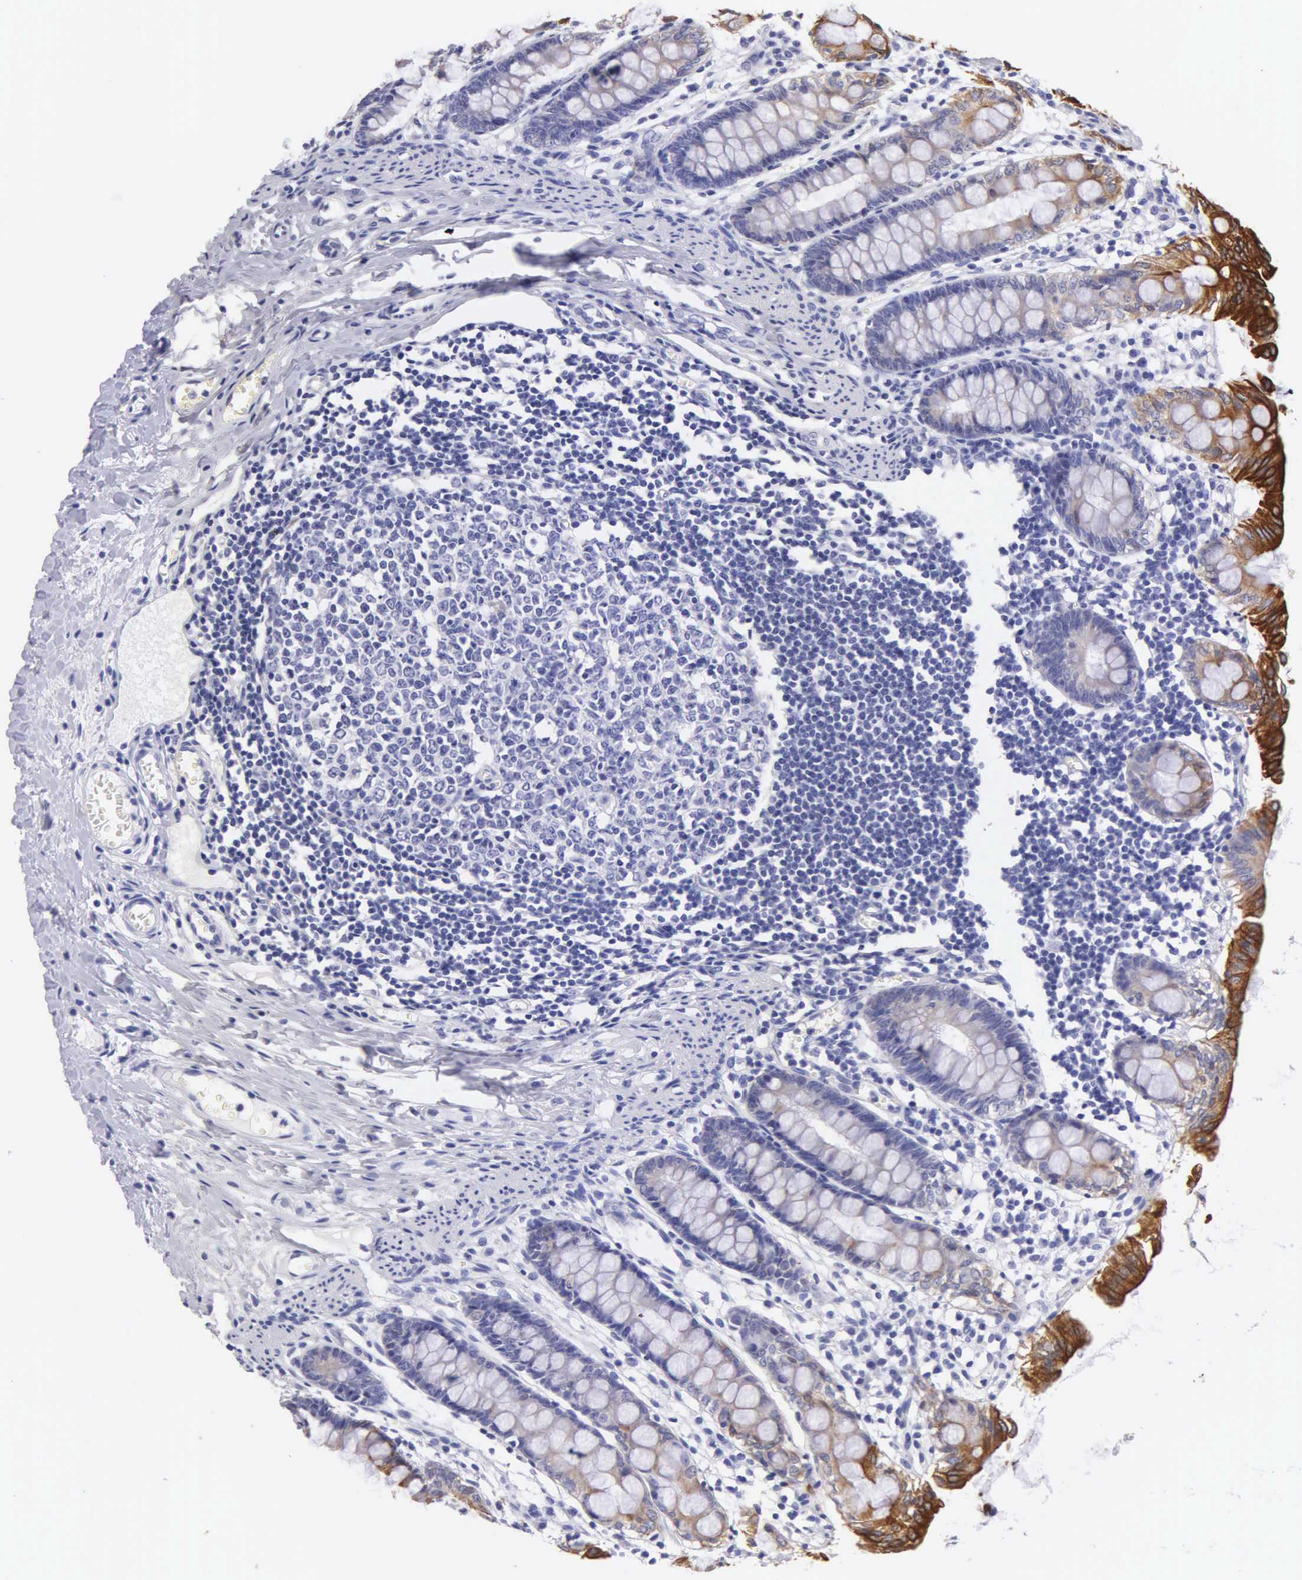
{"staining": {"intensity": "negative", "quantity": "none", "location": "none"}, "tissue": "colon", "cell_type": "Endothelial cells", "image_type": "normal", "snomed": [{"axis": "morphology", "description": "Normal tissue, NOS"}, {"axis": "topography", "description": "Colon"}], "caption": "A high-resolution photomicrograph shows immunohistochemistry staining of unremarkable colon, which exhibits no significant expression in endothelial cells.", "gene": "KRT17", "patient": {"sex": "male", "age": 1}}